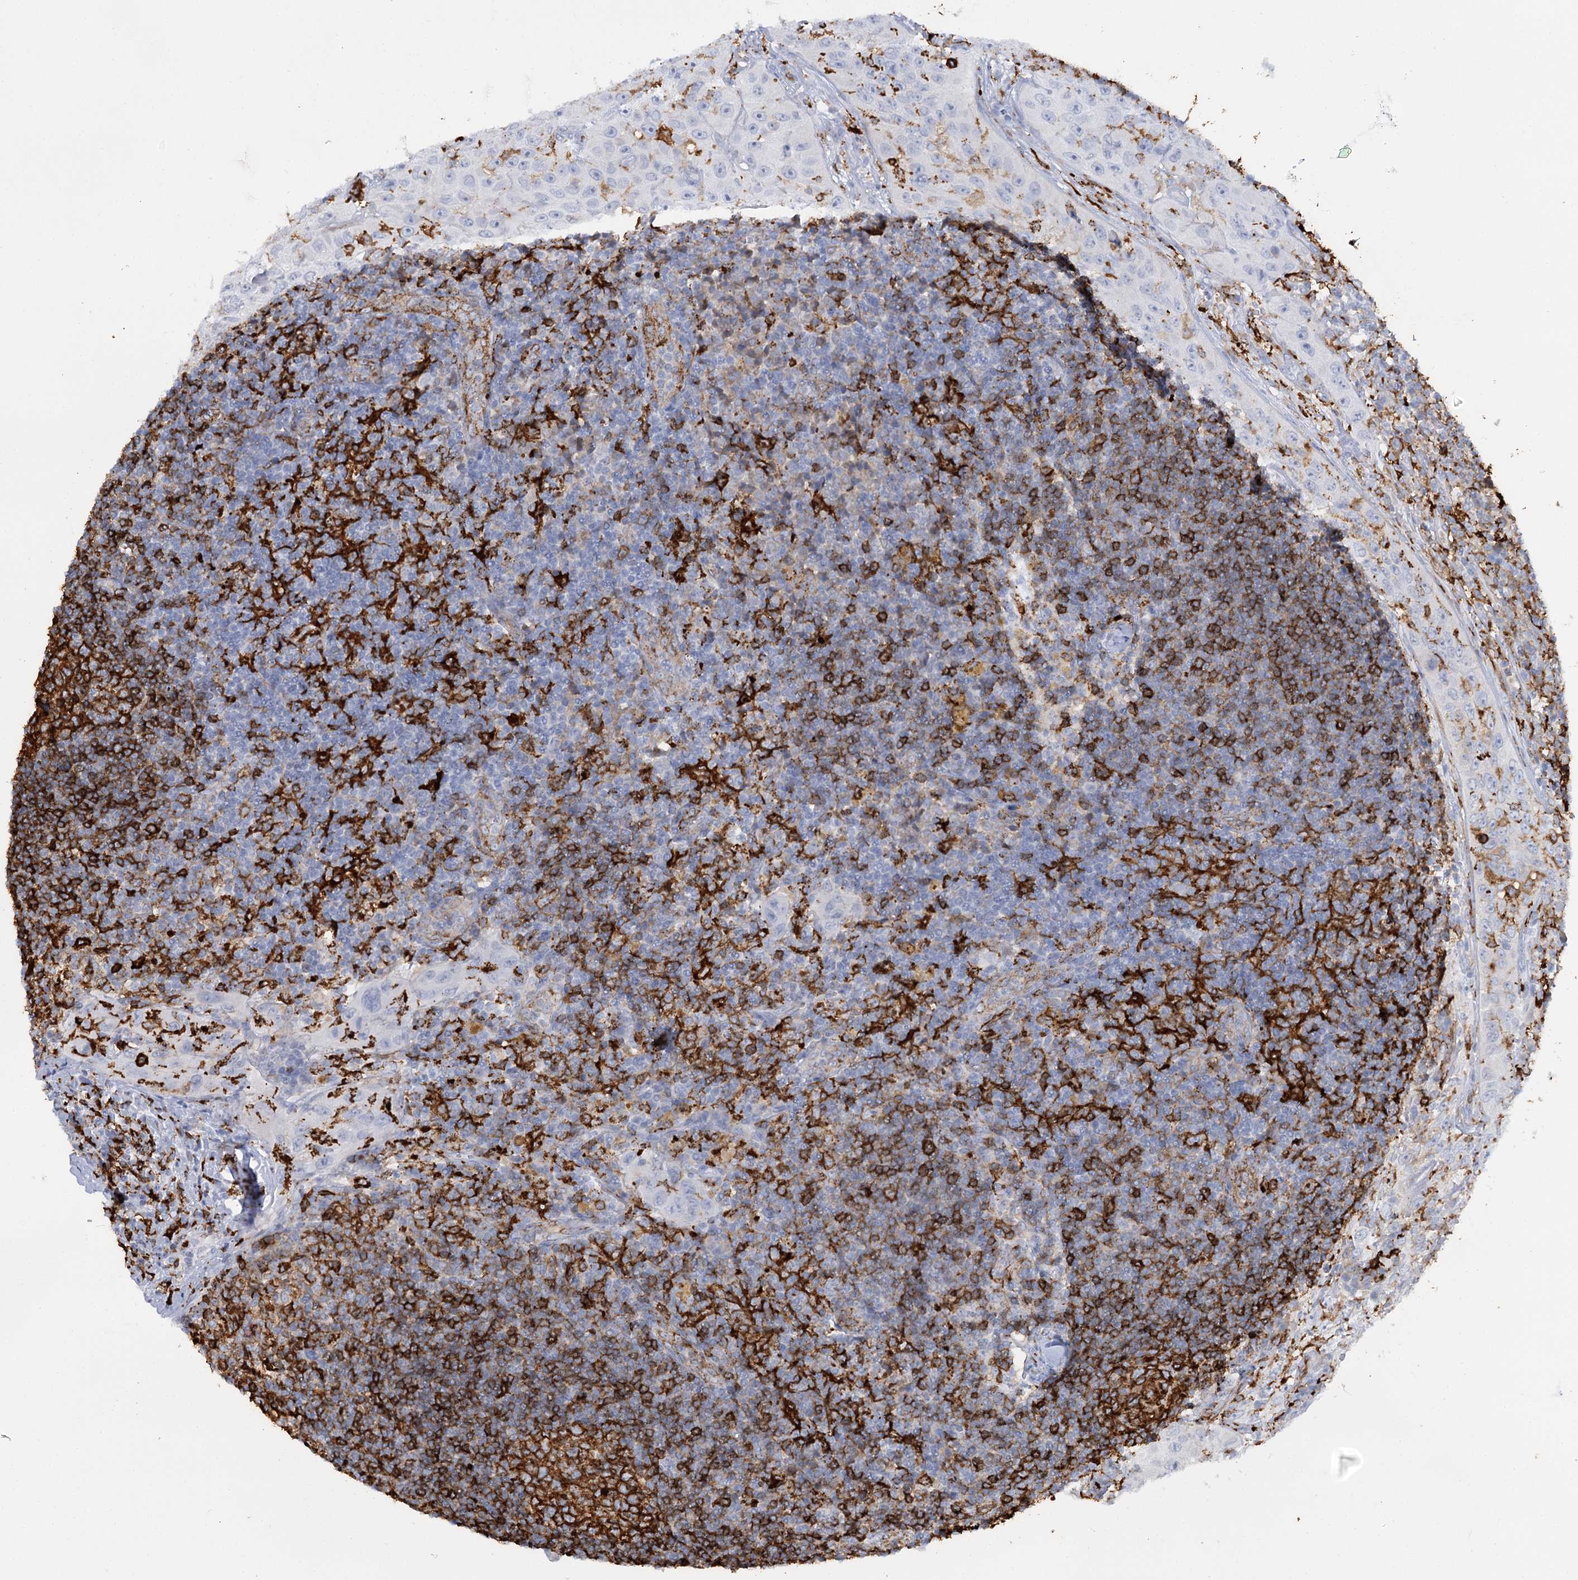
{"staining": {"intensity": "strong", "quantity": ">75%", "location": "cytoplasmic/membranous"}, "tissue": "lymph node", "cell_type": "Germinal center cells", "image_type": "normal", "snomed": [{"axis": "morphology", "description": "Normal tissue, NOS"}, {"axis": "morphology", "description": "Squamous cell carcinoma, metastatic, NOS"}, {"axis": "topography", "description": "Lymph node"}], "caption": "A high-resolution photomicrograph shows IHC staining of normal lymph node, which demonstrates strong cytoplasmic/membranous expression in approximately >75% of germinal center cells. (brown staining indicates protein expression, while blue staining denotes nuclei).", "gene": "PIWIL4", "patient": {"sex": "male", "age": 73}}